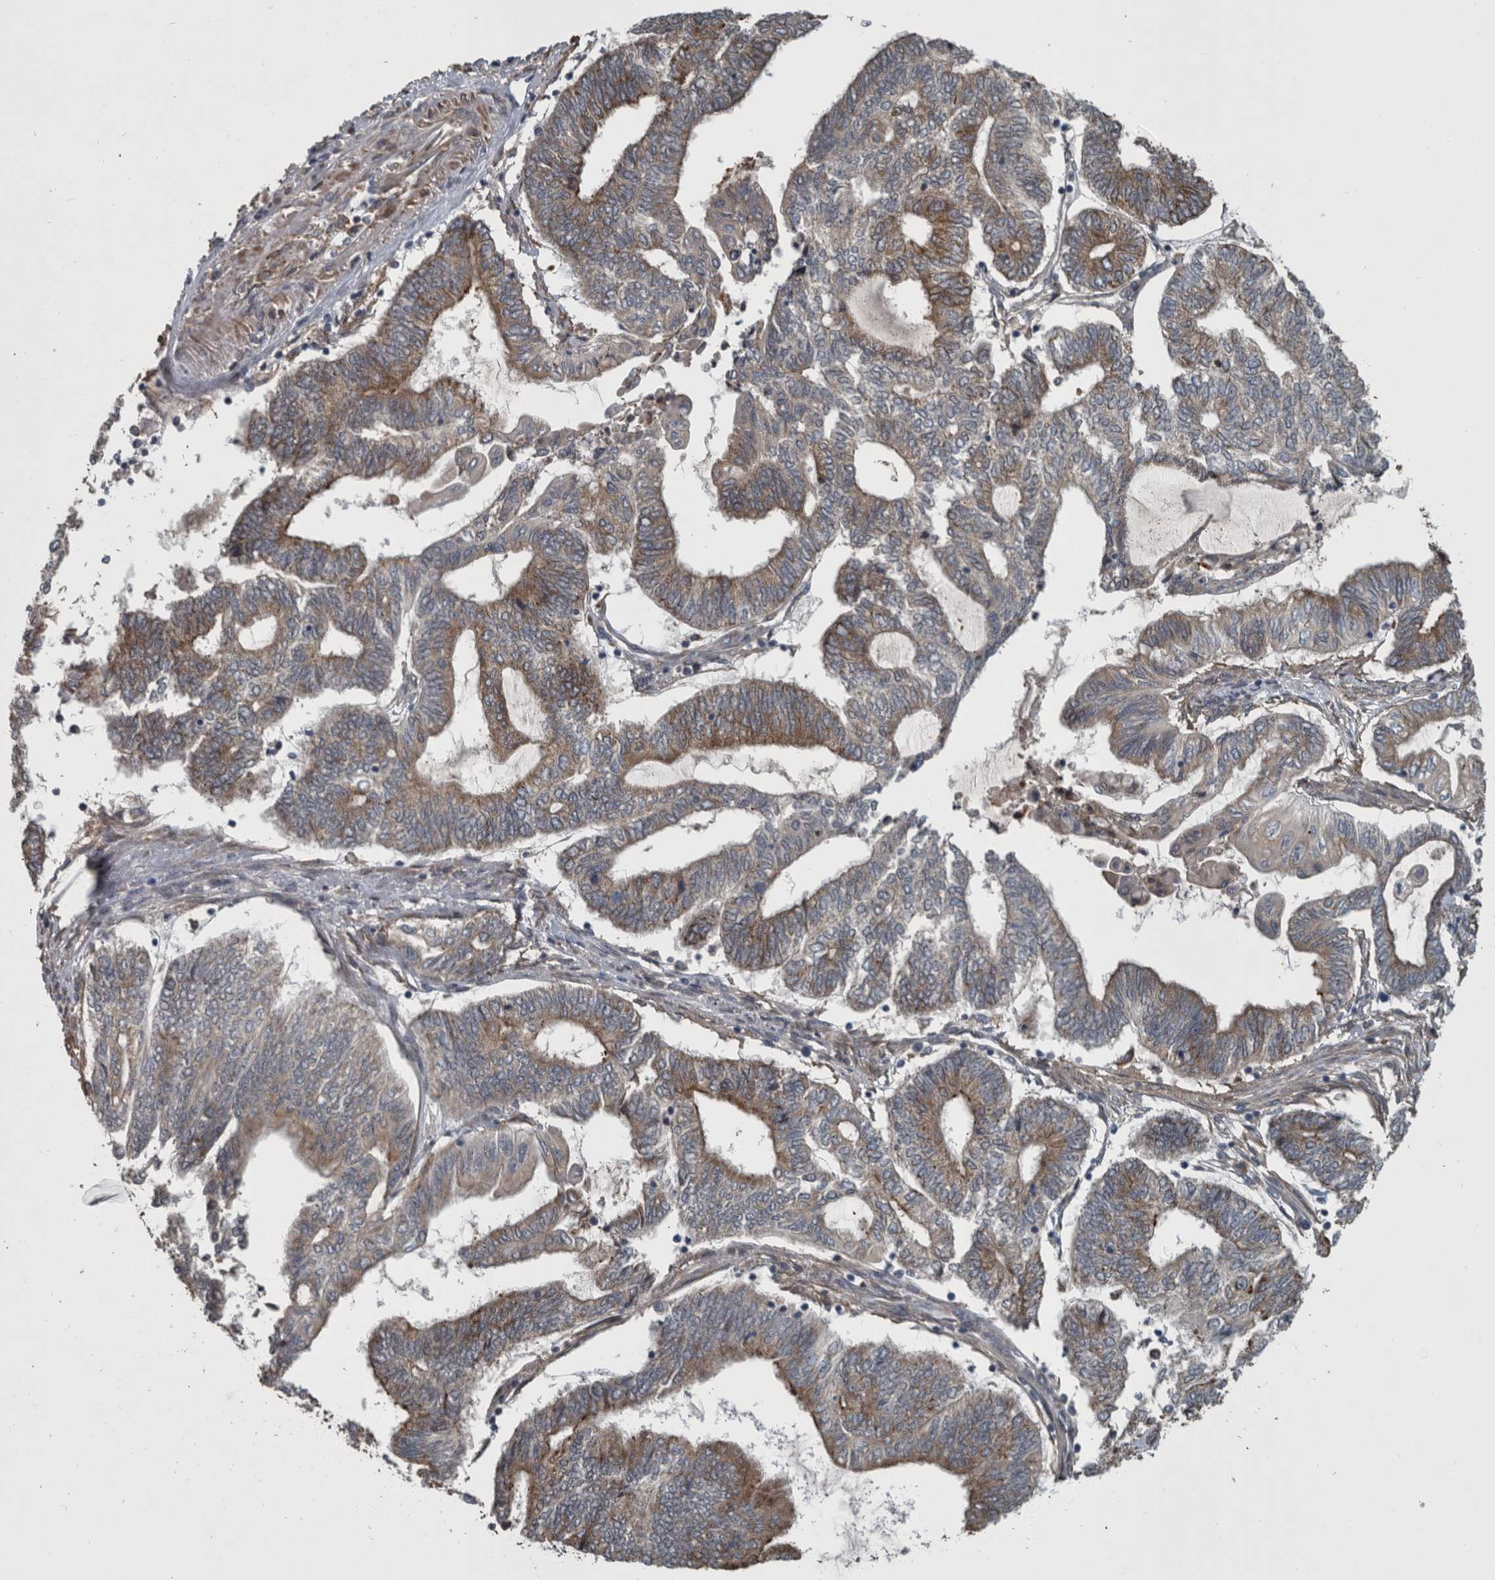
{"staining": {"intensity": "moderate", "quantity": "25%-75%", "location": "cytoplasmic/membranous"}, "tissue": "endometrial cancer", "cell_type": "Tumor cells", "image_type": "cancer", "snomed": [{"axis": "morphology", "description": "Adenocarcinoma, NOS"}, {"axis": "topography", "description": "Uterus"}, {"axis": "topography", "description": "Endometrium"}], "caption": "Protein expression analysis of human endometrial adenocarcinoma reveals moderate cytoplasmic/membranous staining in about 25%-75% of tumor cells.", "gene": "EXOC8", "patient": {"sex": "female", "age": 70}}